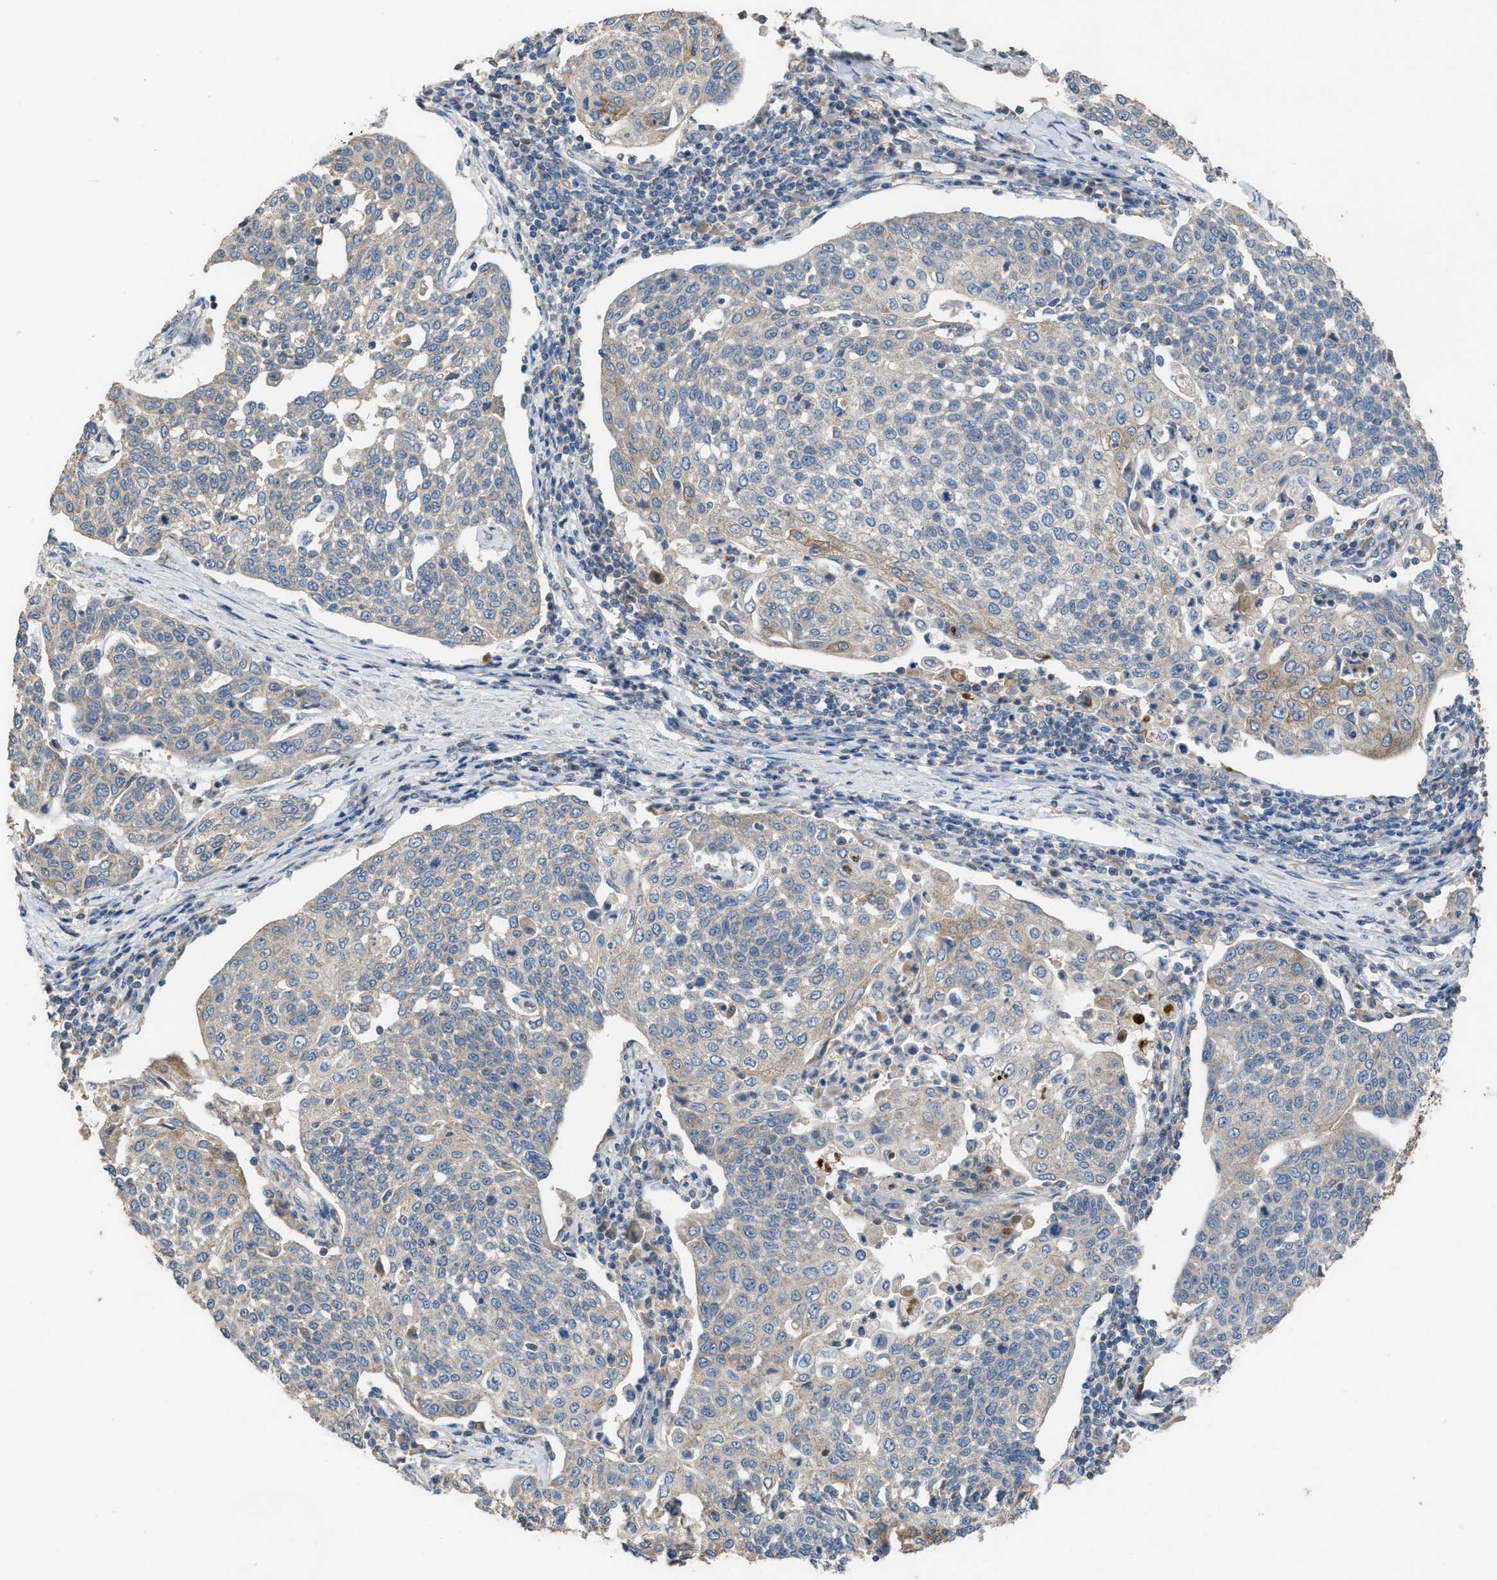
{"staining": {"intensity": "weak", "quantity": "<25%", "location": "cytoplasmic/membranous"}, "tissue": "cervical cancer", "cell_type": "Tumor cells", "image_type": "cancer", "snomed": [{"axis": "morphology", "description": "Squamous cell carcinoma, NOS"}, {"axis": "topography", "description": "Cervix"}], "caption": "DAB (3,3'-diaminobenzidine) immunohistochemical staining of squamous cell carcinoma (cervical) displays no significant expression in tumor cells. Brightfield microscopy of immunohistochemistry stained with DAB (brown) and hematoxylin (blue), captured at high magnification.", "gene": "TPK1", "patient": {"sex": "female", "age": 34}}